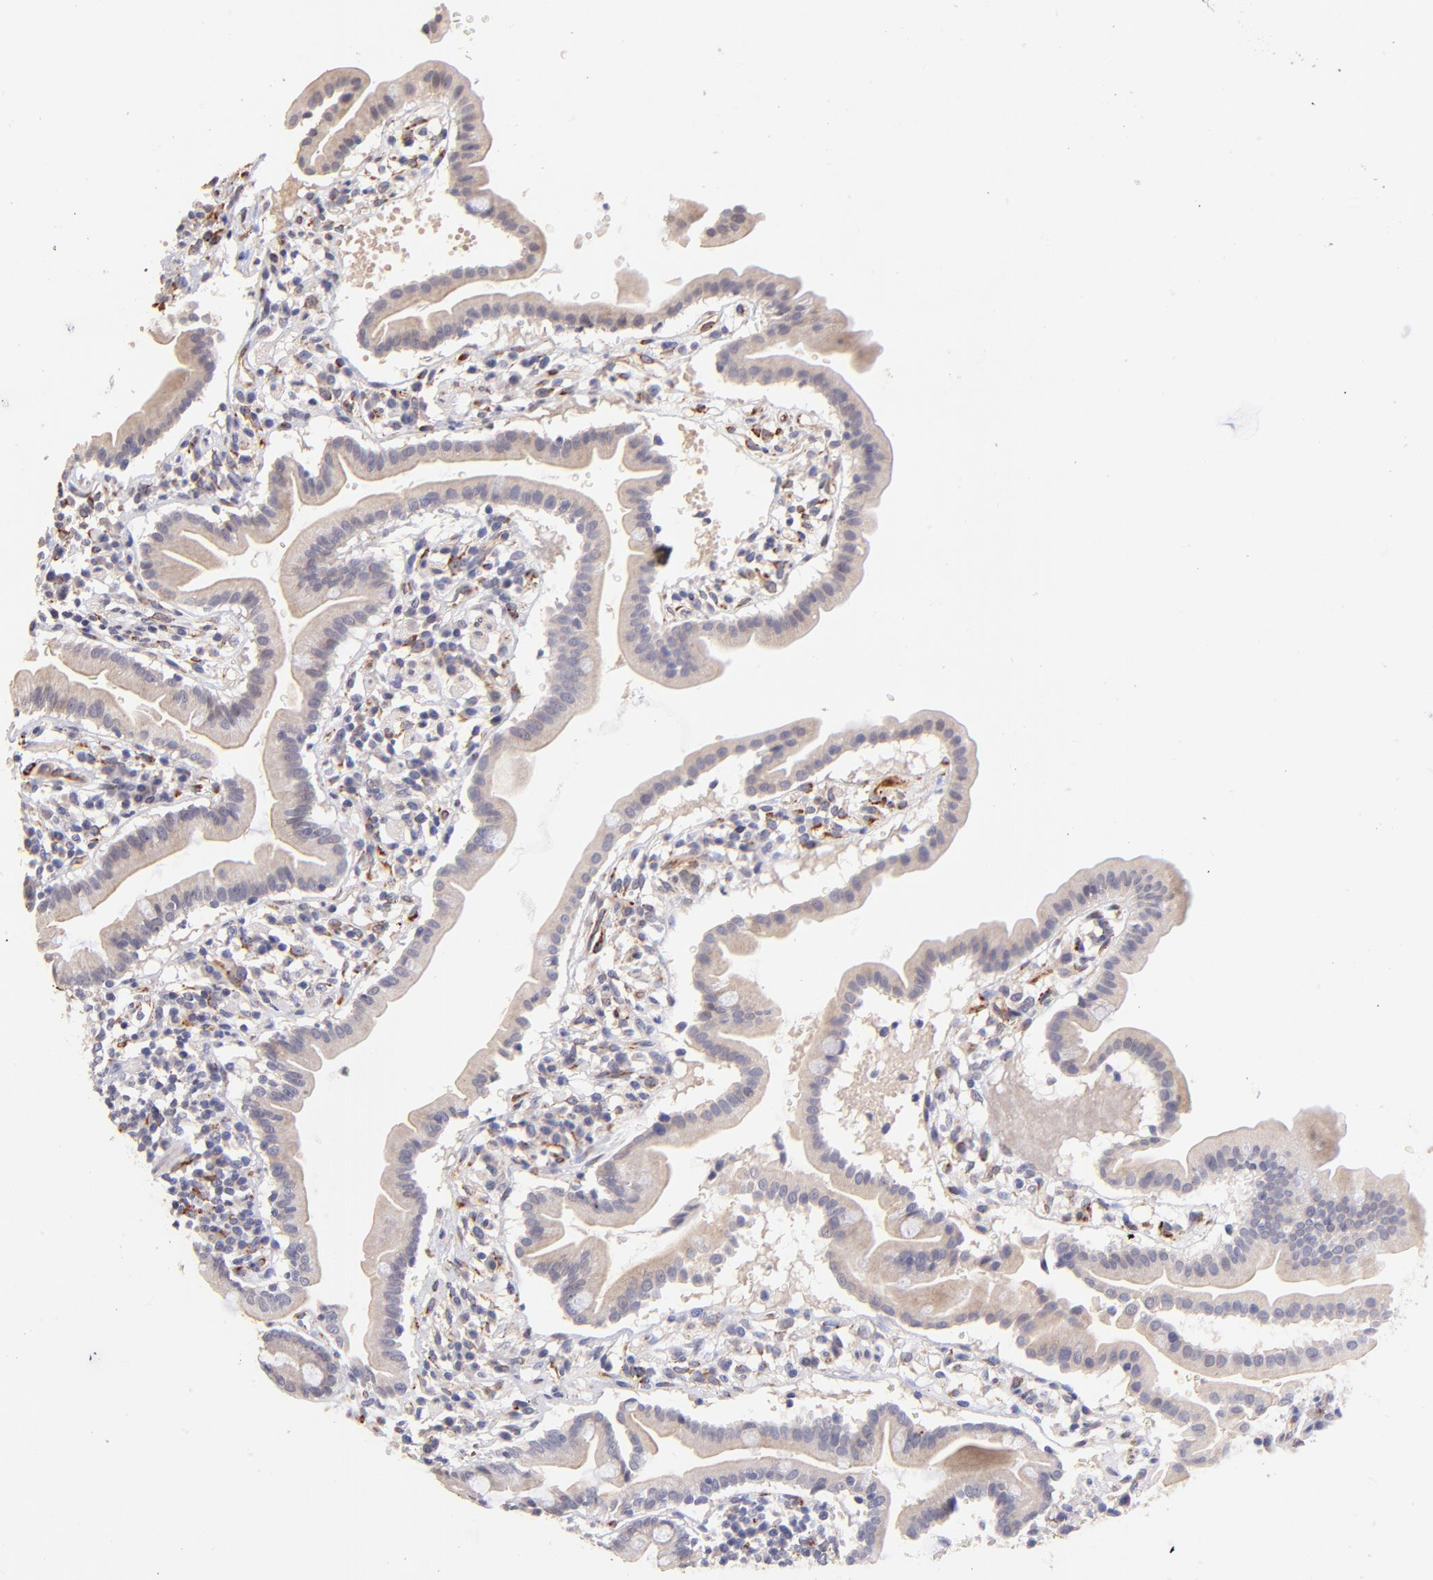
{"staining": {"intensity": "moderate", "quantity": "25%-75%", "location": "cytoplasmic/membranous"}, "tissue": "duodenum", "cell_type": "Glandular cells", "image_type": "normal", "snomed": [{"axis": "morphology", "description": "Normal tissue, NOS"}, {"axis": "topography", "description": "Duodenum"}], "caption": "High-magnification brightfield microscopy of normal duodenum stained with DAB (brown) and counterstained with hematoxylin (blue). glandular cells exhibit moderate cytoplasmic/membranous positivity is appreciated in approximately25%-75% of cells. (IHC, brightfield microscopy, high magnification).", "gene": "SPARC", "patient": {"sex": "male", "age": 50}}